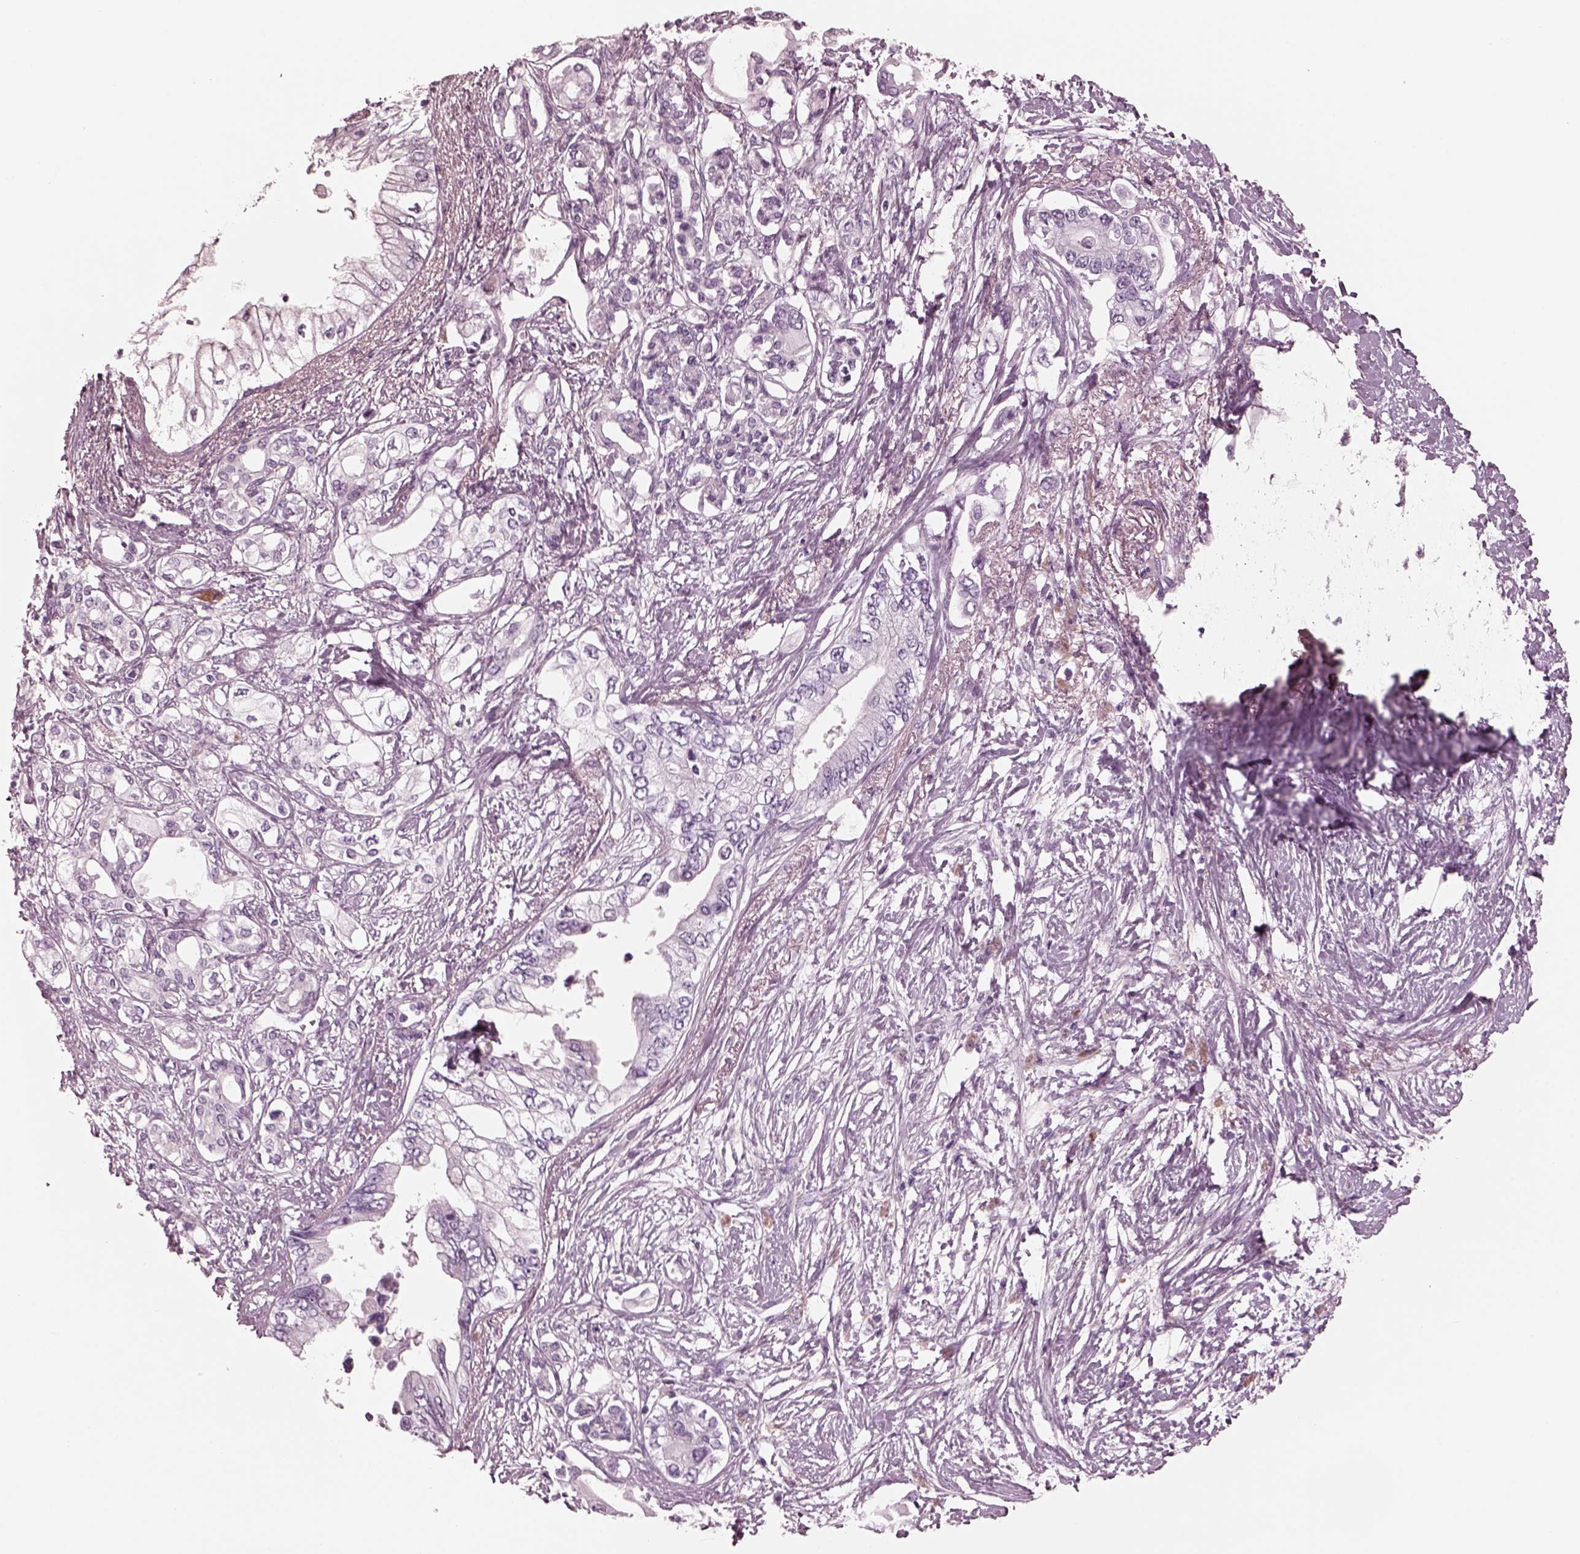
{"staining": {"intensity": "negative", "quantity": "none", "location": "none"}, "tissue": "pancreatic cancer", "cell_type": "Tumor cells", "image_type": "cancer", "snomed": [{"axis": "morphology", "description": "Adenocarcinoma, NOS"}, {"axis": "topography", "description": "Pancreas"}], "caption": "Tumor cells show no significant positivity in pancreatic cancer (adenocarcinoma).", "gene": "CGA", "patient": {"sex": "female", "age": 63}}